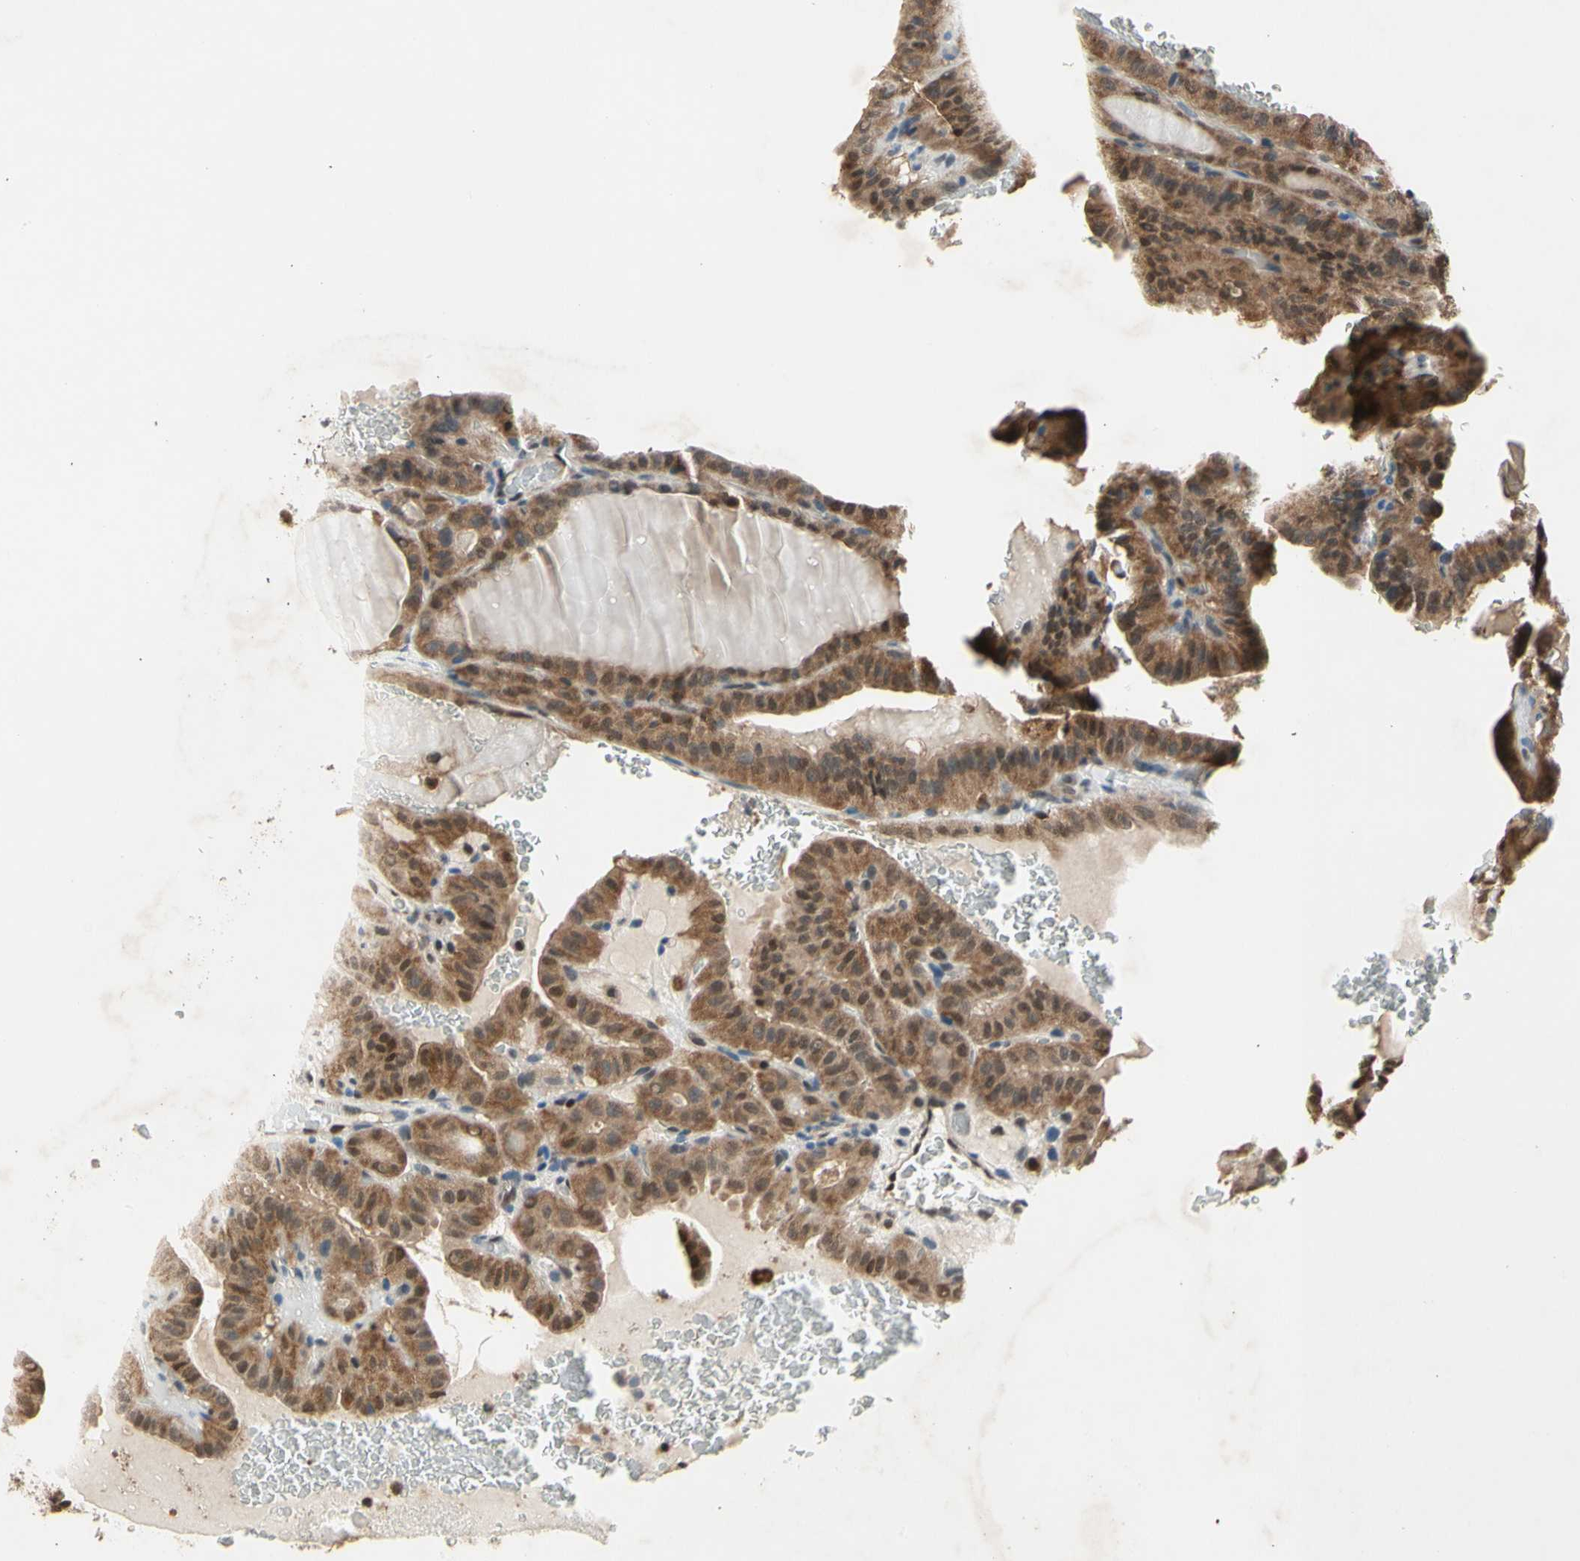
{"staining": {"intensity": "moderate", "quantity": ">75%", "location": "cytoplasmic/membranous"}, "tissue": "thyroid cancer", "cell_type": "Tumor cells", "image_type": "cancer", "snomed": [{"axis": "morphology", "description": "Papillary adenocarcinoma, NOS"}, {"axis": "topography", "description": "Thyroid gland"}], "caption": "Tumor cells show moderate cytoplasmic/membranous expression in about >75% of cells in thyroid cancer (papillary adenocarcinoma). The staining is performed using DAB brown chromogen to label protein expression. The nuclei are counter-stained blue using hematoxylin.", "gene": "GSR", "patient": {"sex": "male", "age": 77}}